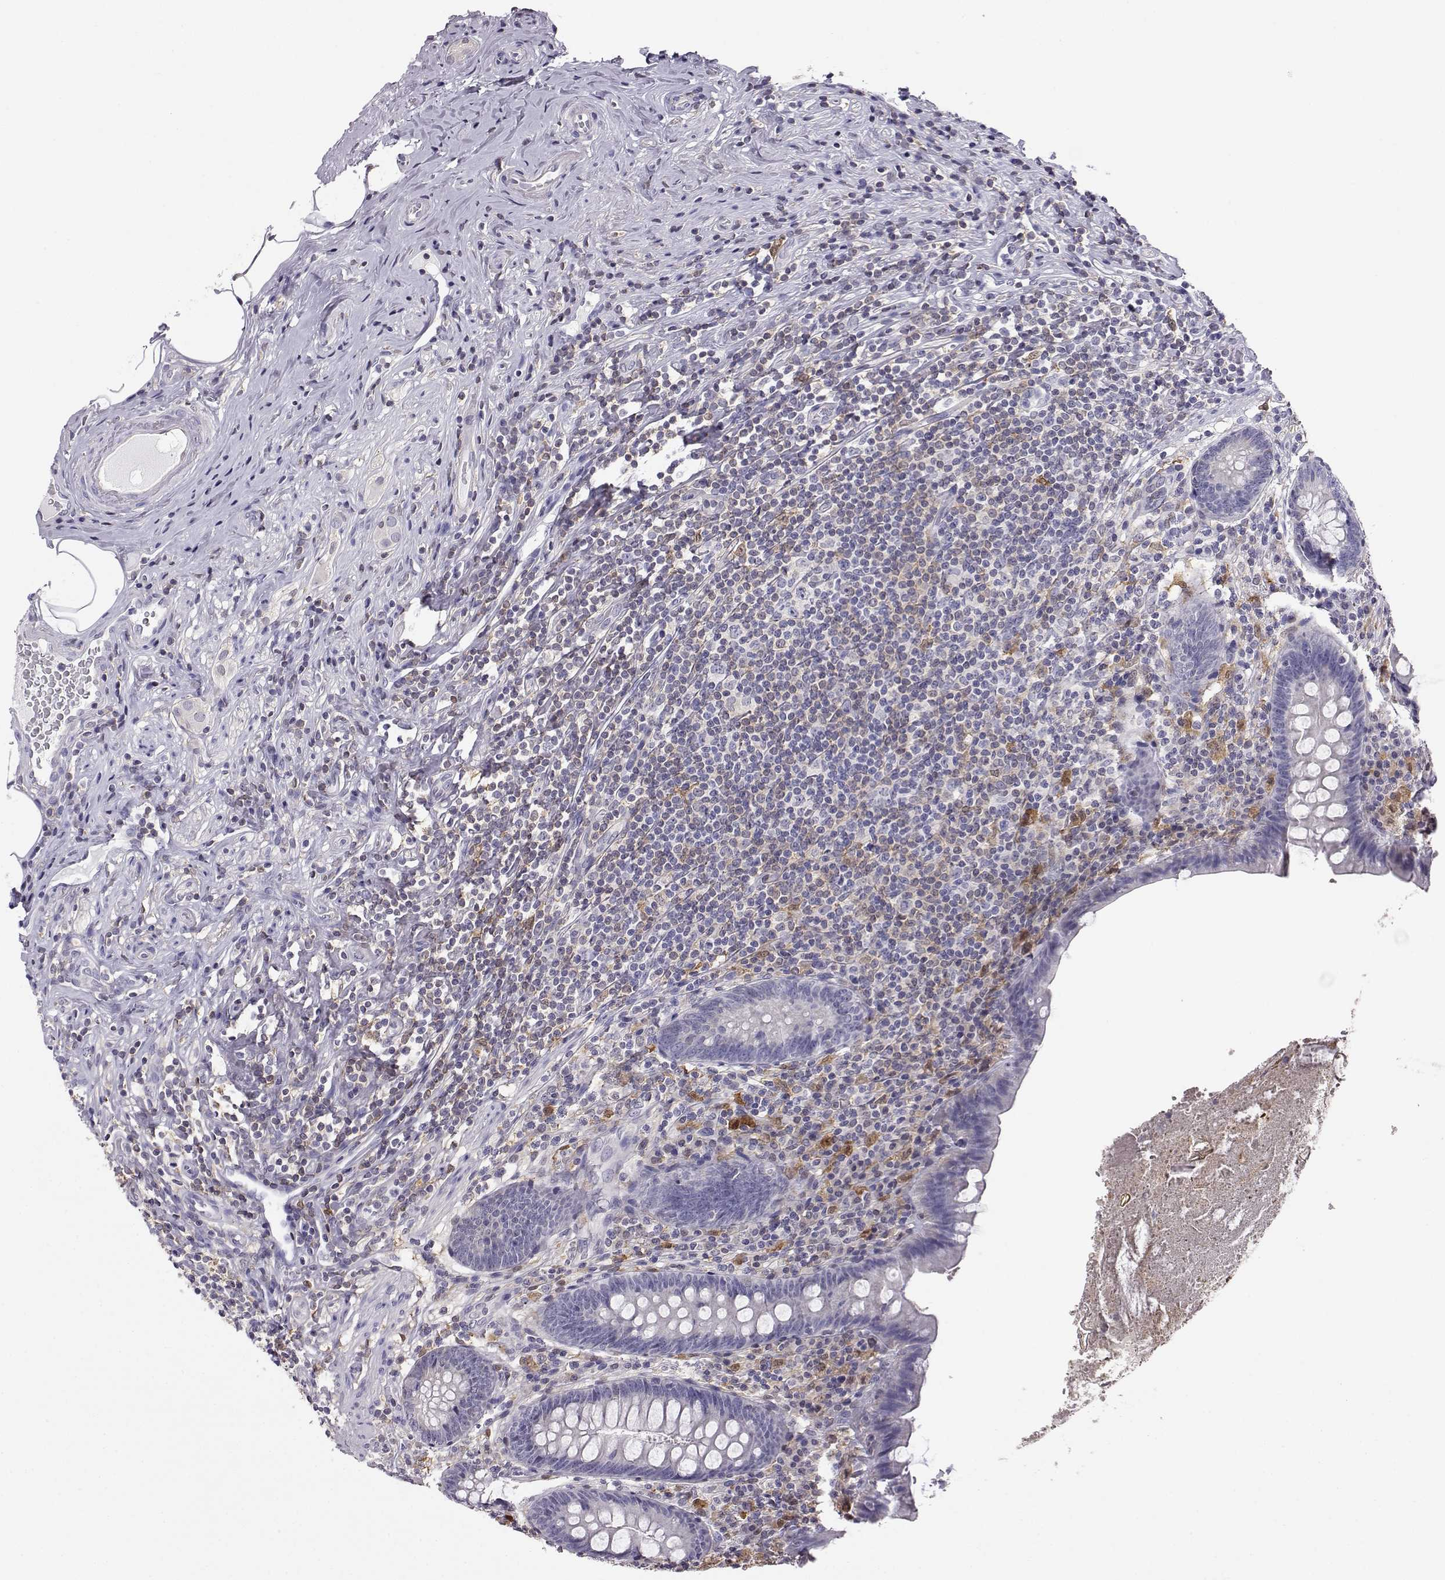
{"staining": {"intensity": "negative", "quantity": "none", "location": "none"}, "tissue": "appendix", "cell_type": "Glandular cells", "image_type": "normal", "snomed": [{"axis": "morphology", "description": "Normal tissue, NOS"}, {"axis": "topography", "description": "Appendix"}], "caption": "Protein analysis of unremarkable appendix demonstrates no significant staining in glandular cells.", "gene": "AKR1B1", "patient": {"sex": "male", "age": 47}}